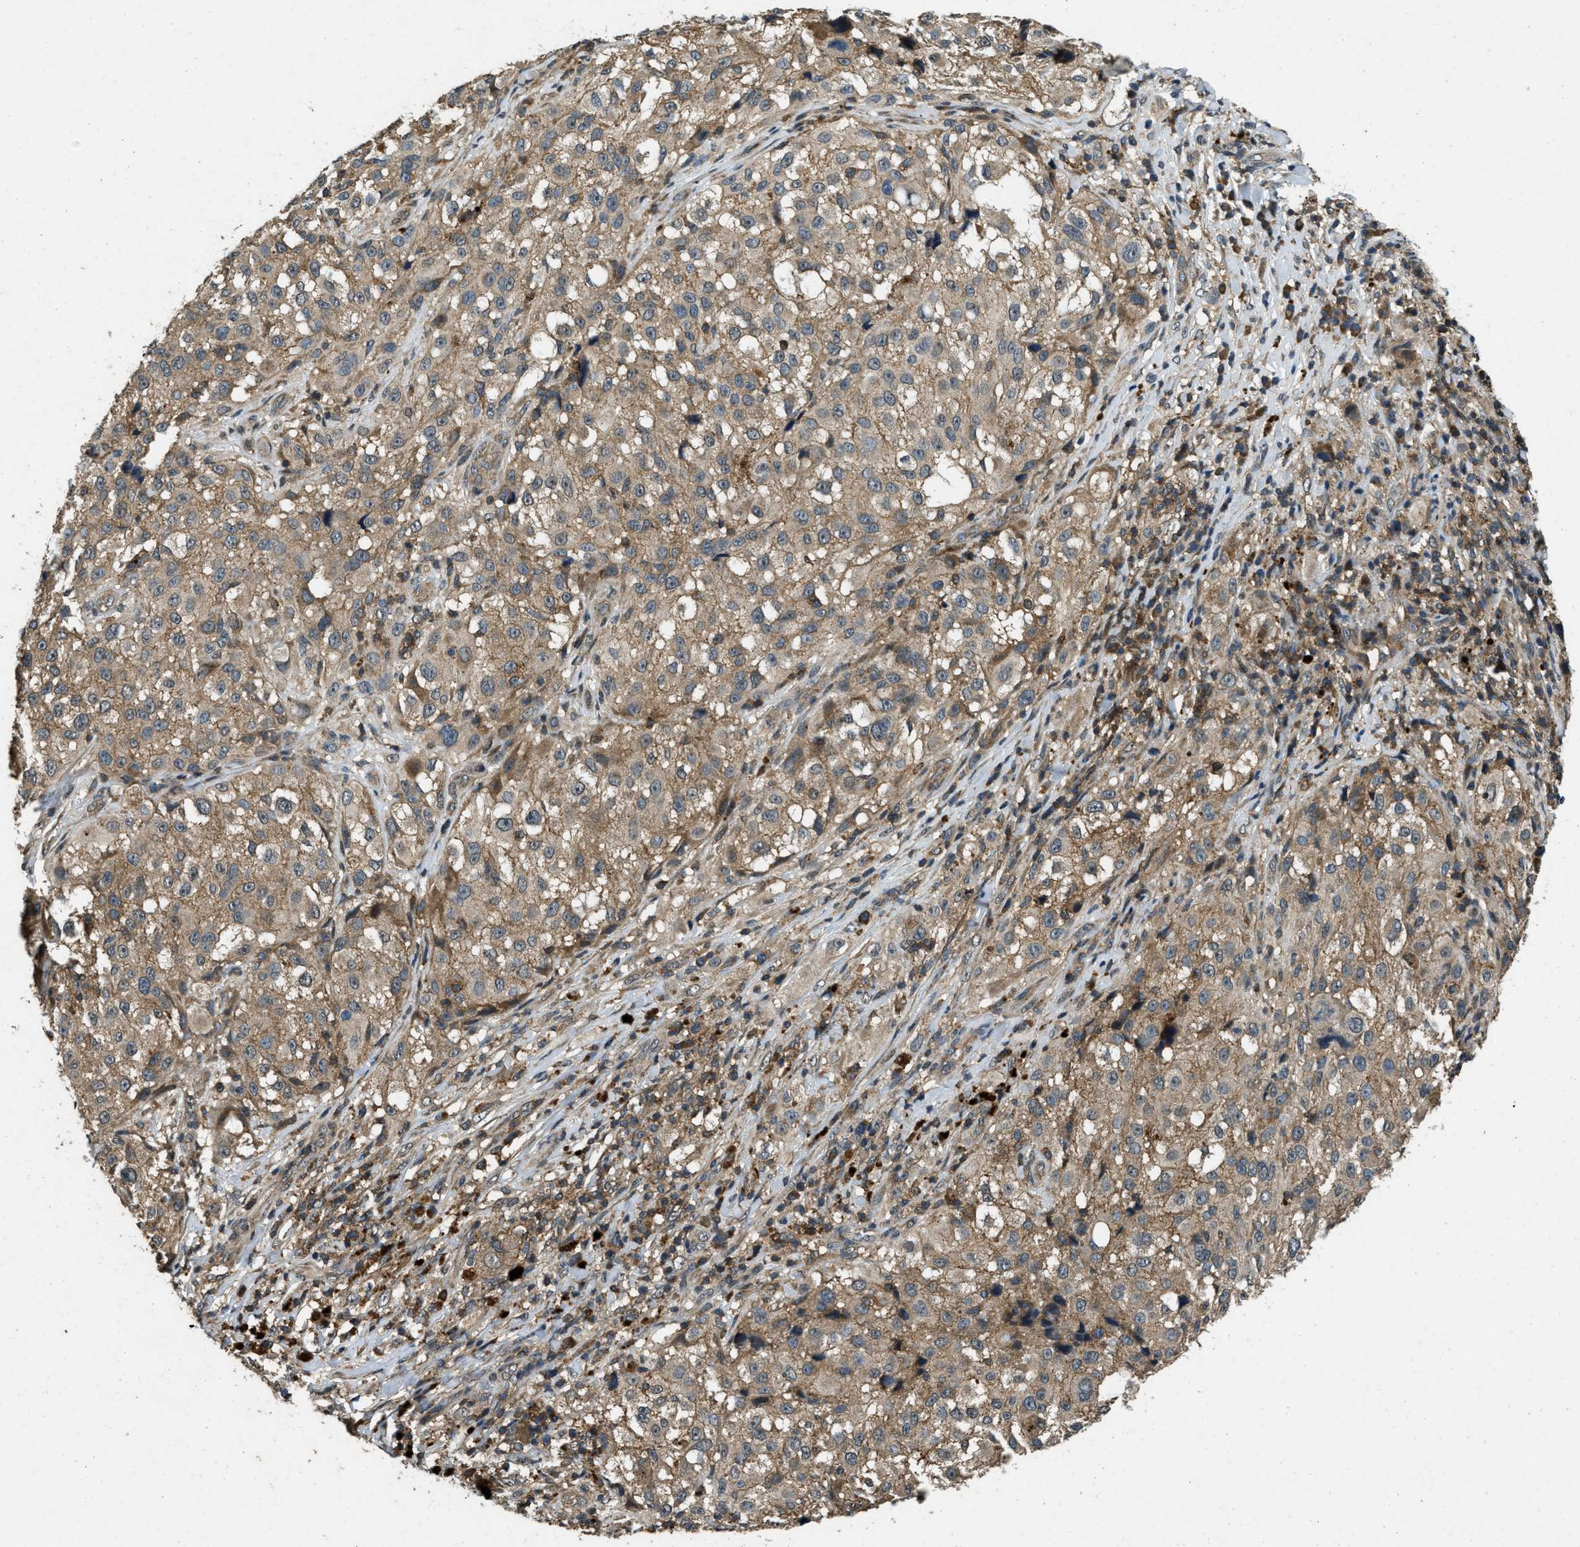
{"staining": {"intensity": "weak", "quantity": ">75%", "location": "cytoplasmic/membranous"}, "tissue": "melanoma", "cell_type": "Tumor cells", "image_type": "cancer", "snomed": [{"axis": "morphology", "description": "Necrosis, NOS"}, {"axis": "morphology", "description": "Malignant melanoma, NOS"}, {"axis": "topography", "description": "Skin"}], "caption": "Protein staining displays weak cytoplasmic/membranous expression in approximately >75% of tumor cells in melanoma.", "gene": "ATP8B1", "patient": {"sex": "female", "age": 87}}